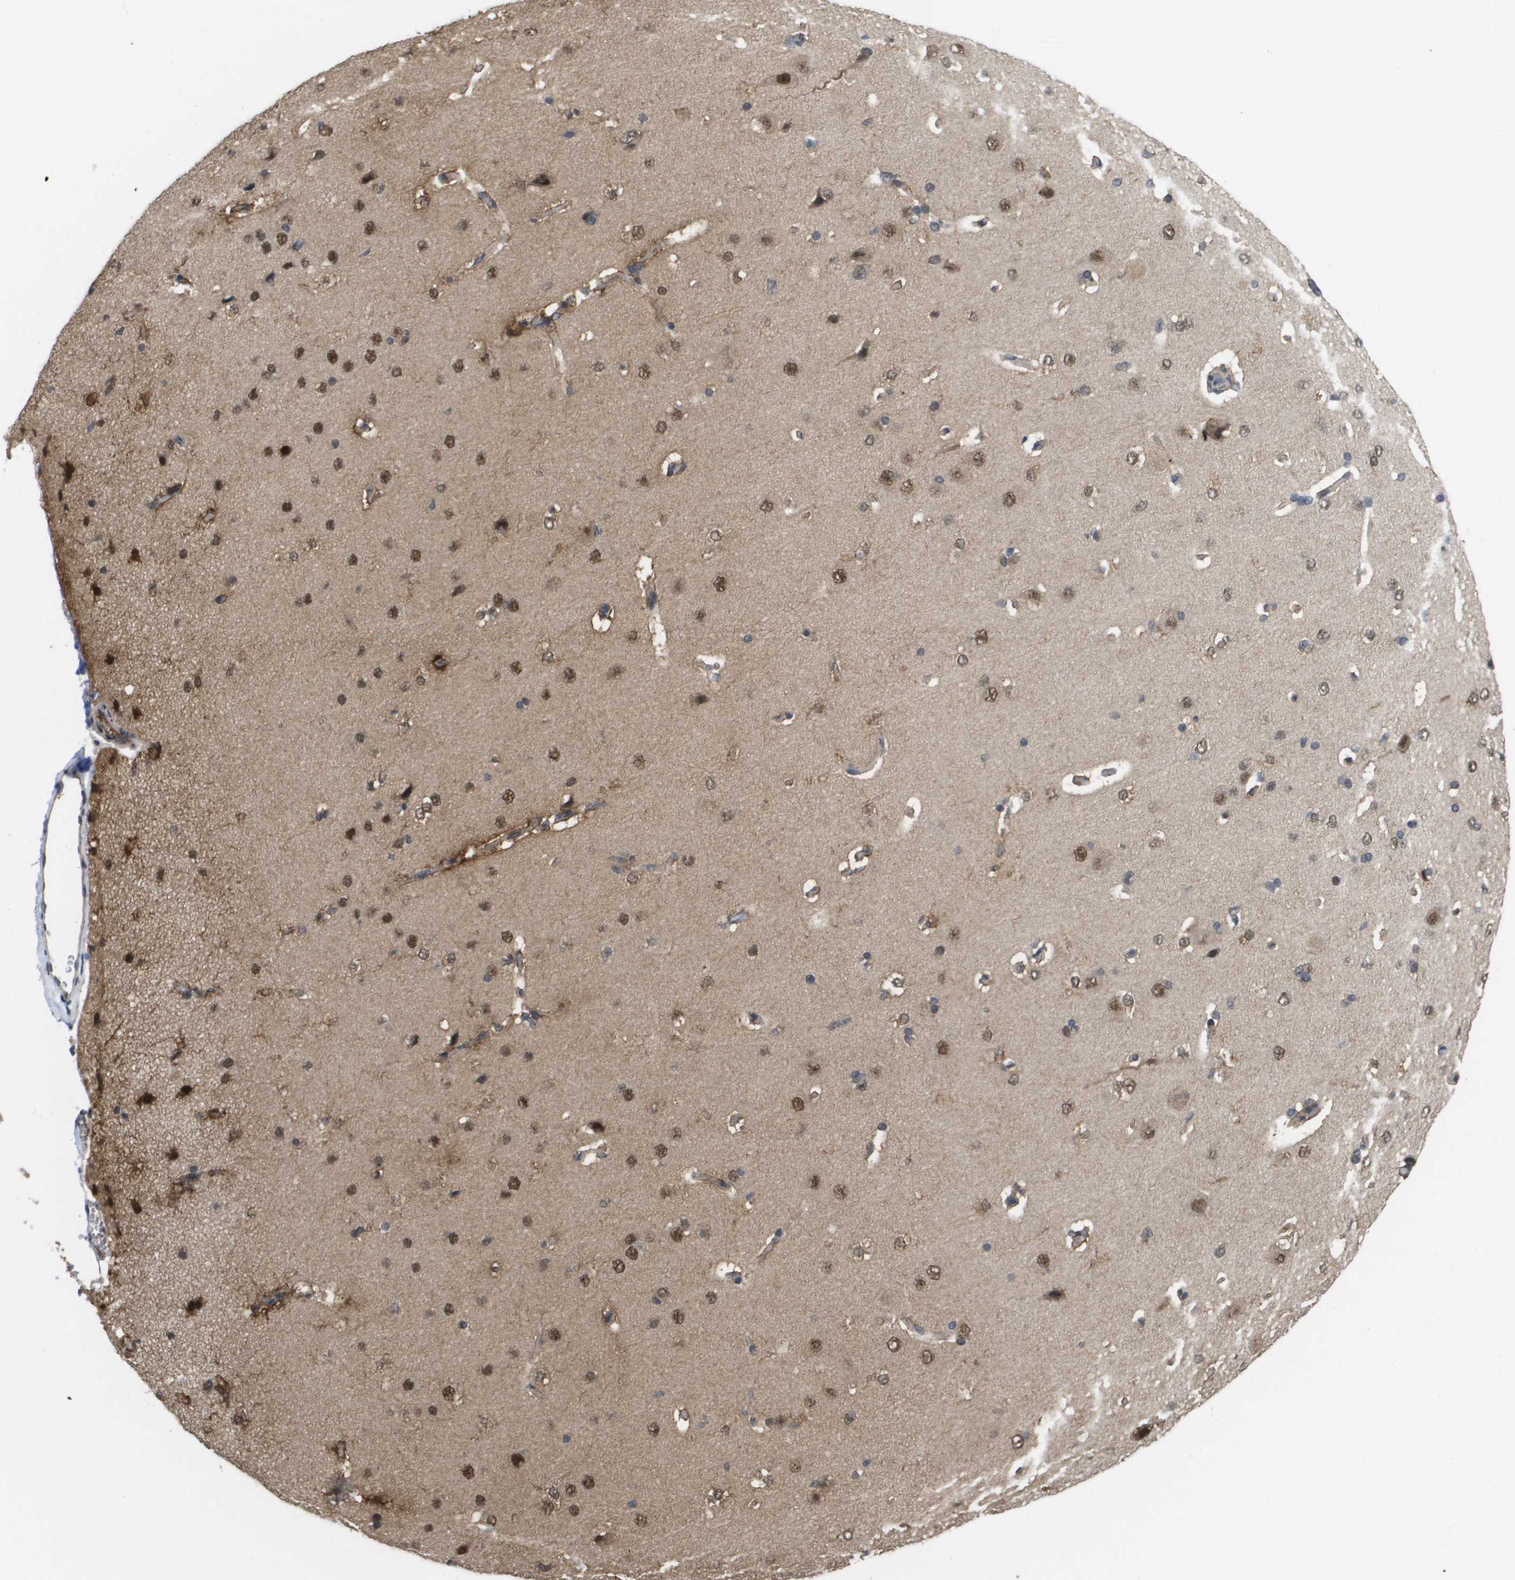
{"staining": {"intensity": "moderate", "quantity": ">75%", "location": "cytoplasmic/membranous"}, "tissue": "cerebral cortex", "cell_type": "Endothelial cells", "image_type": "normal", "snomed": [{"axis": "morphology", "description": "Normal tissue, NOS"}, {"axis": "topography", "description": "Cerebral cortex"}], "caption": "IHC of benign cerebral cortex exhibits medium levels of moderate cytoplasmic/membranous expression in about >75% of endothelial cells. (DAB IHC with brightfield microscopy, high magnification).", "gene": "AMBRA1", "patient": {"sex": "male", "age": 62}}